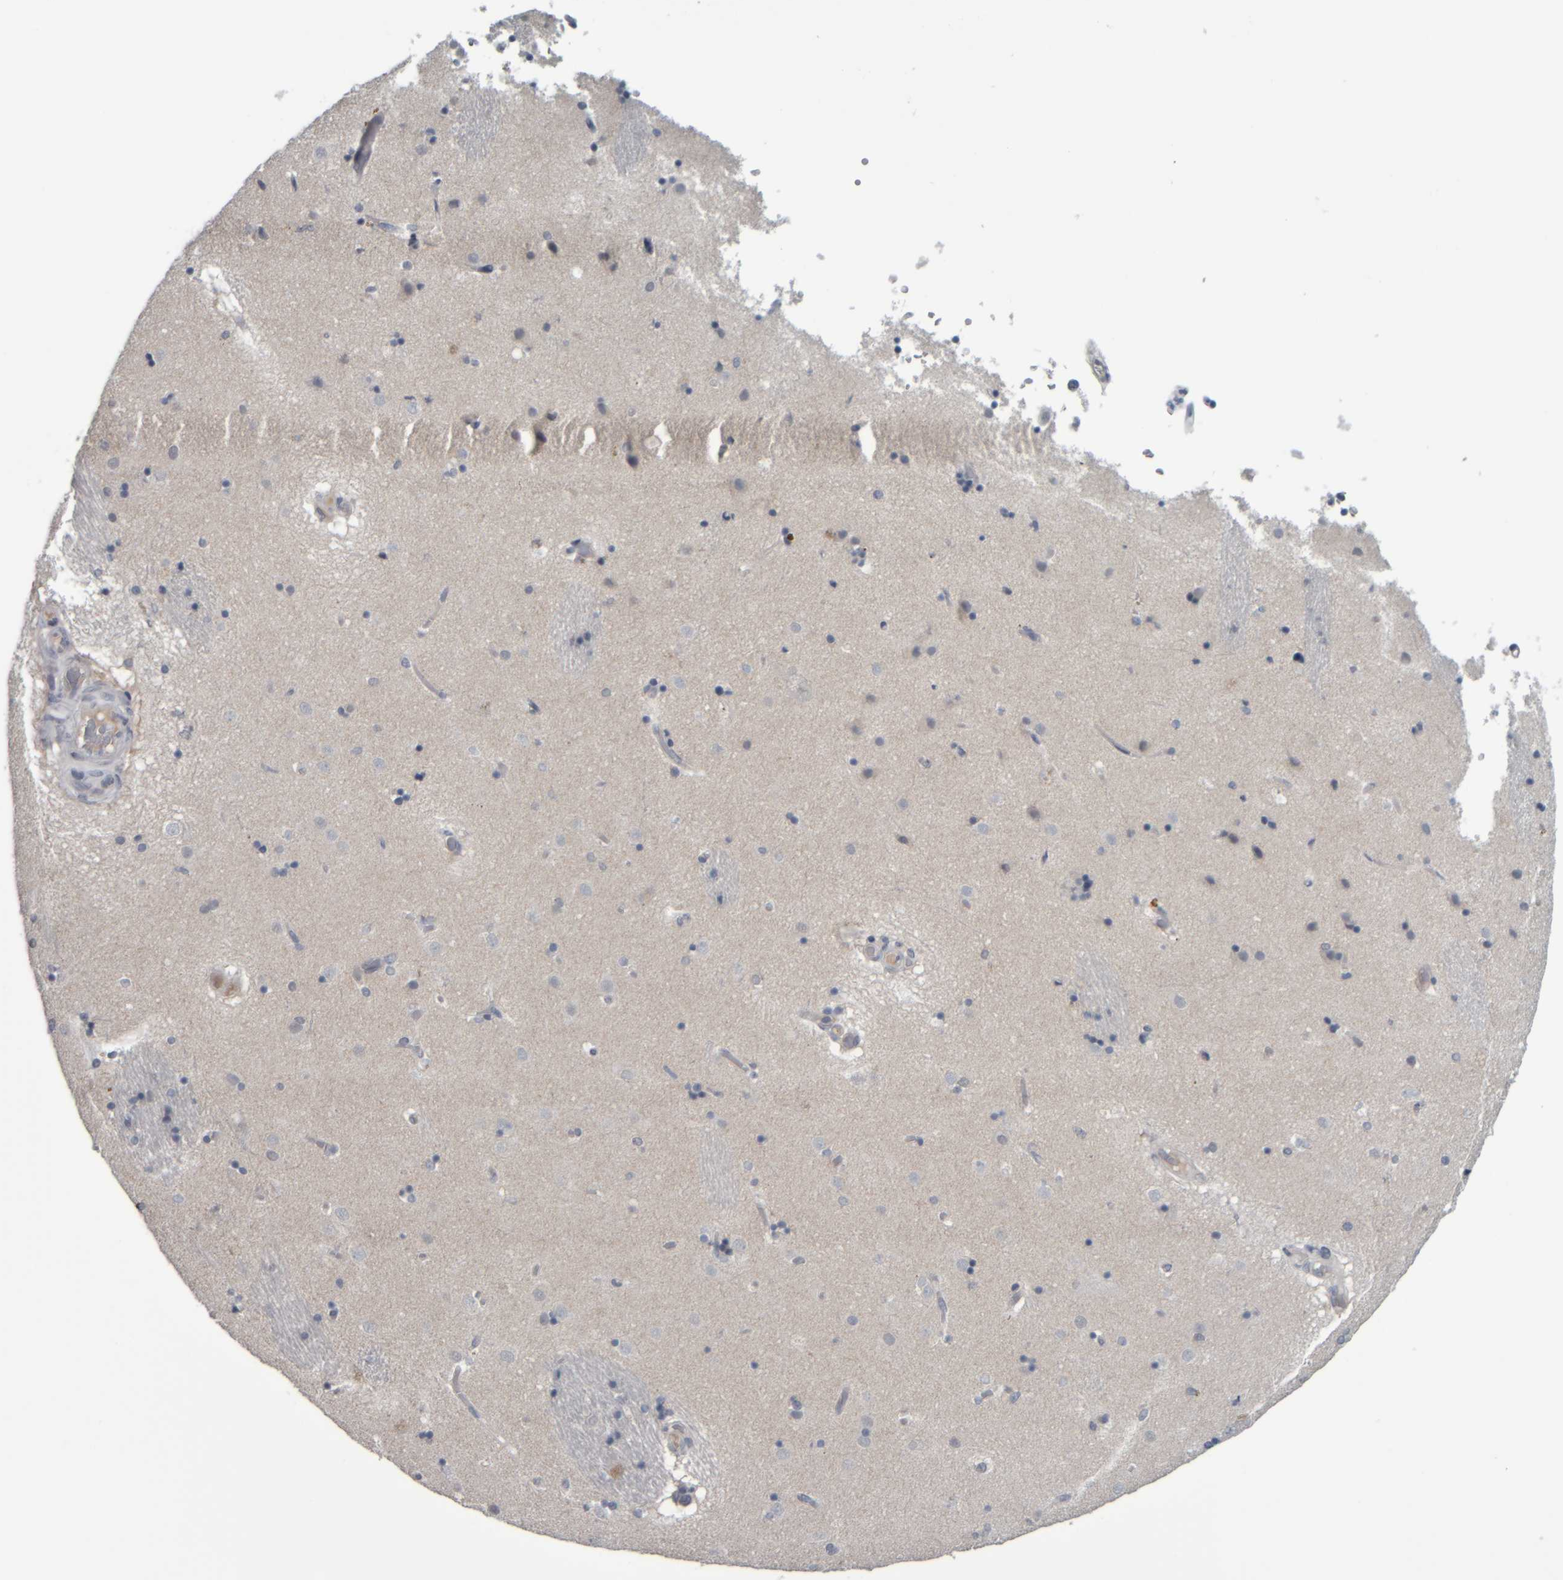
{"staining": {"intensity": "negative", "quantity": "none", "location": "none"}, "tissue": "caudate", "cell_type": "Glial cells", "image_type": "normal", "snomed": [{"axis": "morphology", "description": "Normal tissue, NOS"}, {"axis": "topography", "description": "Lateral ventricle wall"}], "caption": "Caudate stained for a protein using immunohistochemistry (IHC) shows no expression glial cells.", "gene": "COL14A1", "patient": {"sex": "male", "age": 70}}